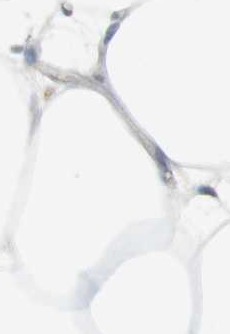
{"staining": {"intensity": "negative", "quantity": "none", "location": "none"}, "tissue": "adipose tissue", "cell_type": "Adipocytes", "image_type": "normal", "snomed": [{"axis": "morphology", "description": "Normal tissue, NOS"}, {"axis": "morphology", "description": "Duct carcinoma"}, {"axis": "topography", "description": "Breast"}, {"axis": "topography", "description": "Adipose tissue"}], "caption": "High magnification brightfield microscopy of normal adipose tissue stained with DAB (brown) and counterstained with hematoxylin (blue): adipocytes show no significant expression. (DAB immunohistochemistry (IHC) visualized using brightfield microscopy, high magnification).", "gene": "OSR1", "patient": {"sex": "female", "age": 37}}